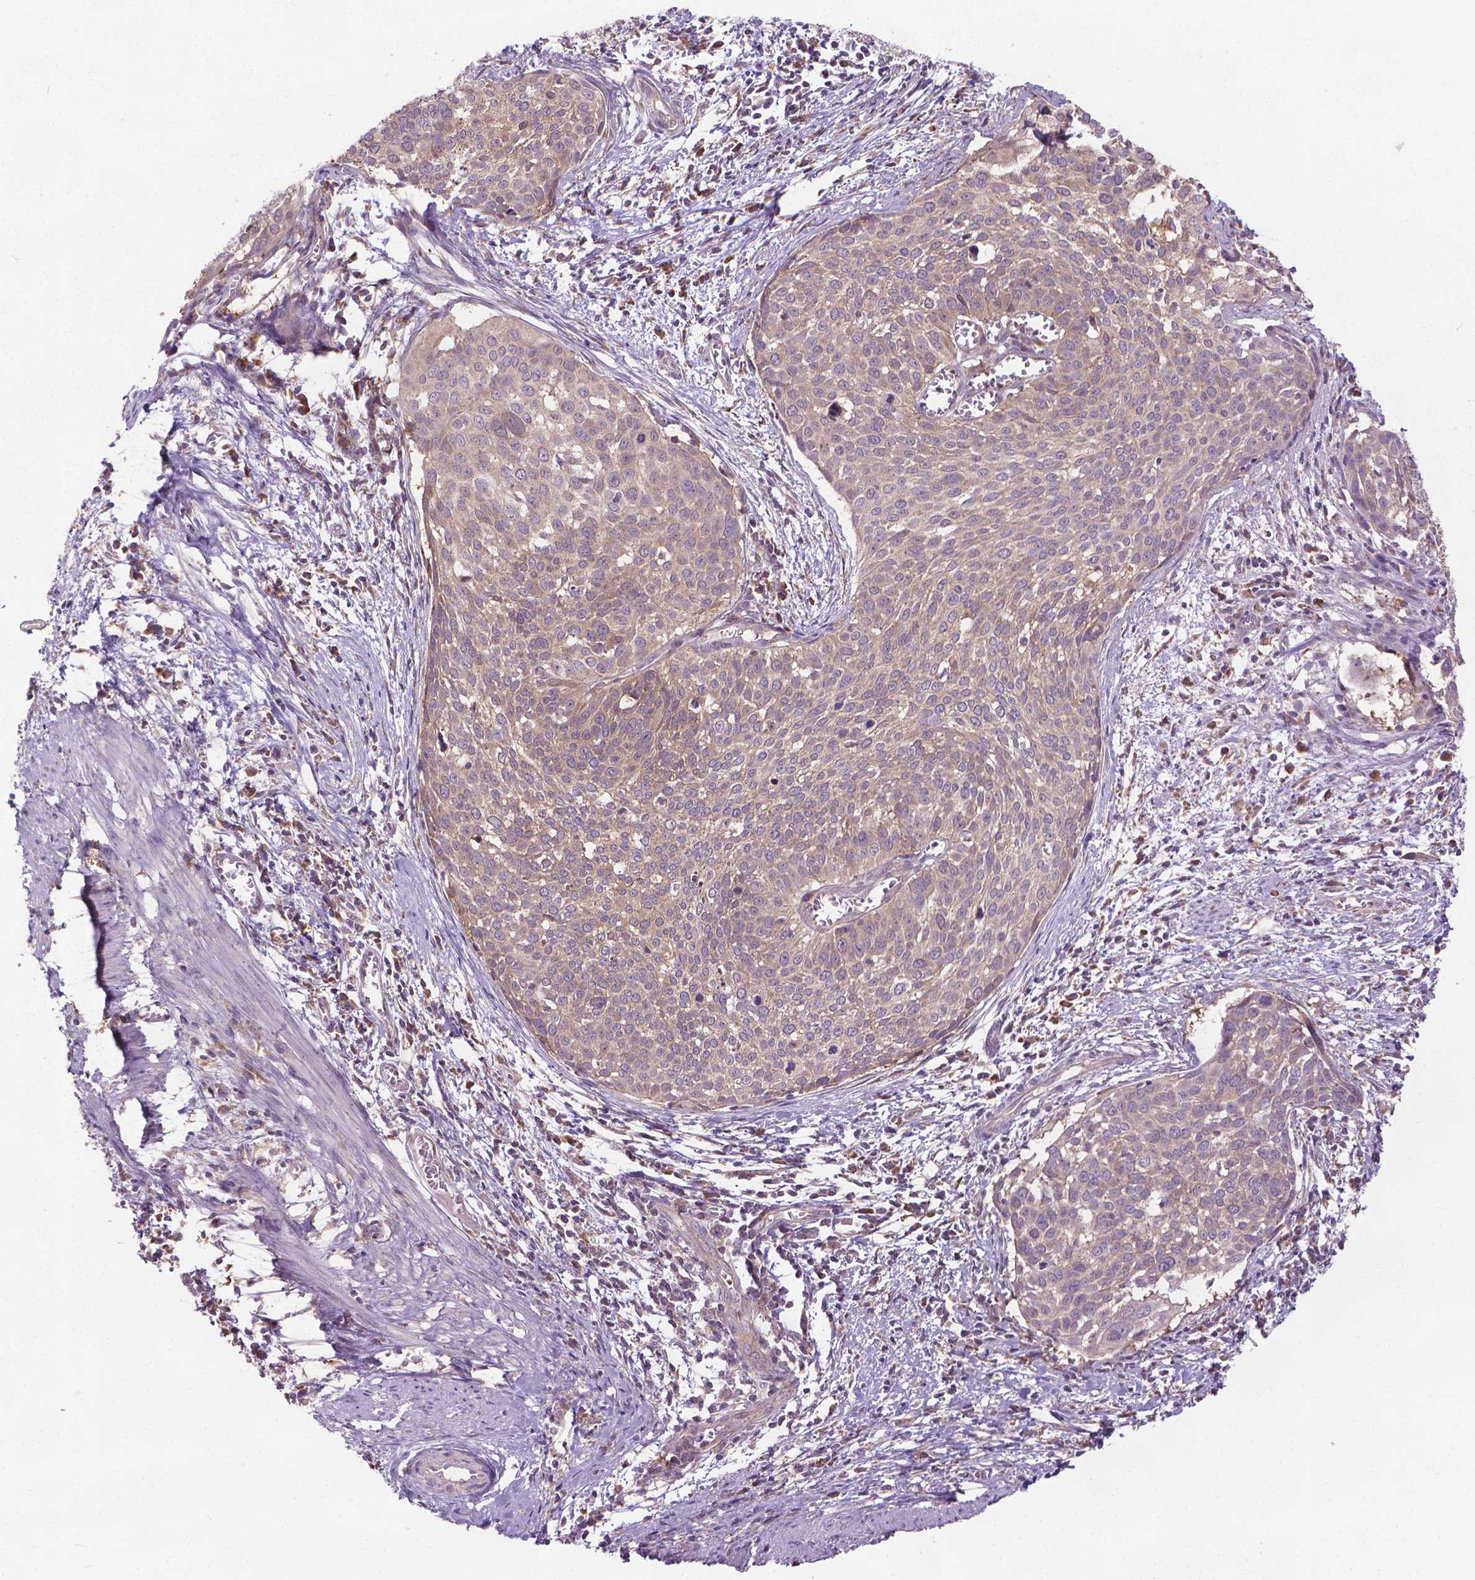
{"staining": {"intensity": "weak", "quantity": "<25%", "location": "cytoplasmic/membranous"}, "tissue": "cervical cancer", "cell_type": "Tumor cells", "image_type": "cancer", "snomed": [{"axis": "morphology", "description": "Squamous cell carcinoma, NOS"}, {"axis": "topography", "description": "Cervix"}], "caption": "DAB immunohistochemical staining of human squamous cell carcinoma (cervical) exhibits no significant expression in tumor cells.", "gene": "NUDT1", "patient": {"sex": "female", "age": 39}}